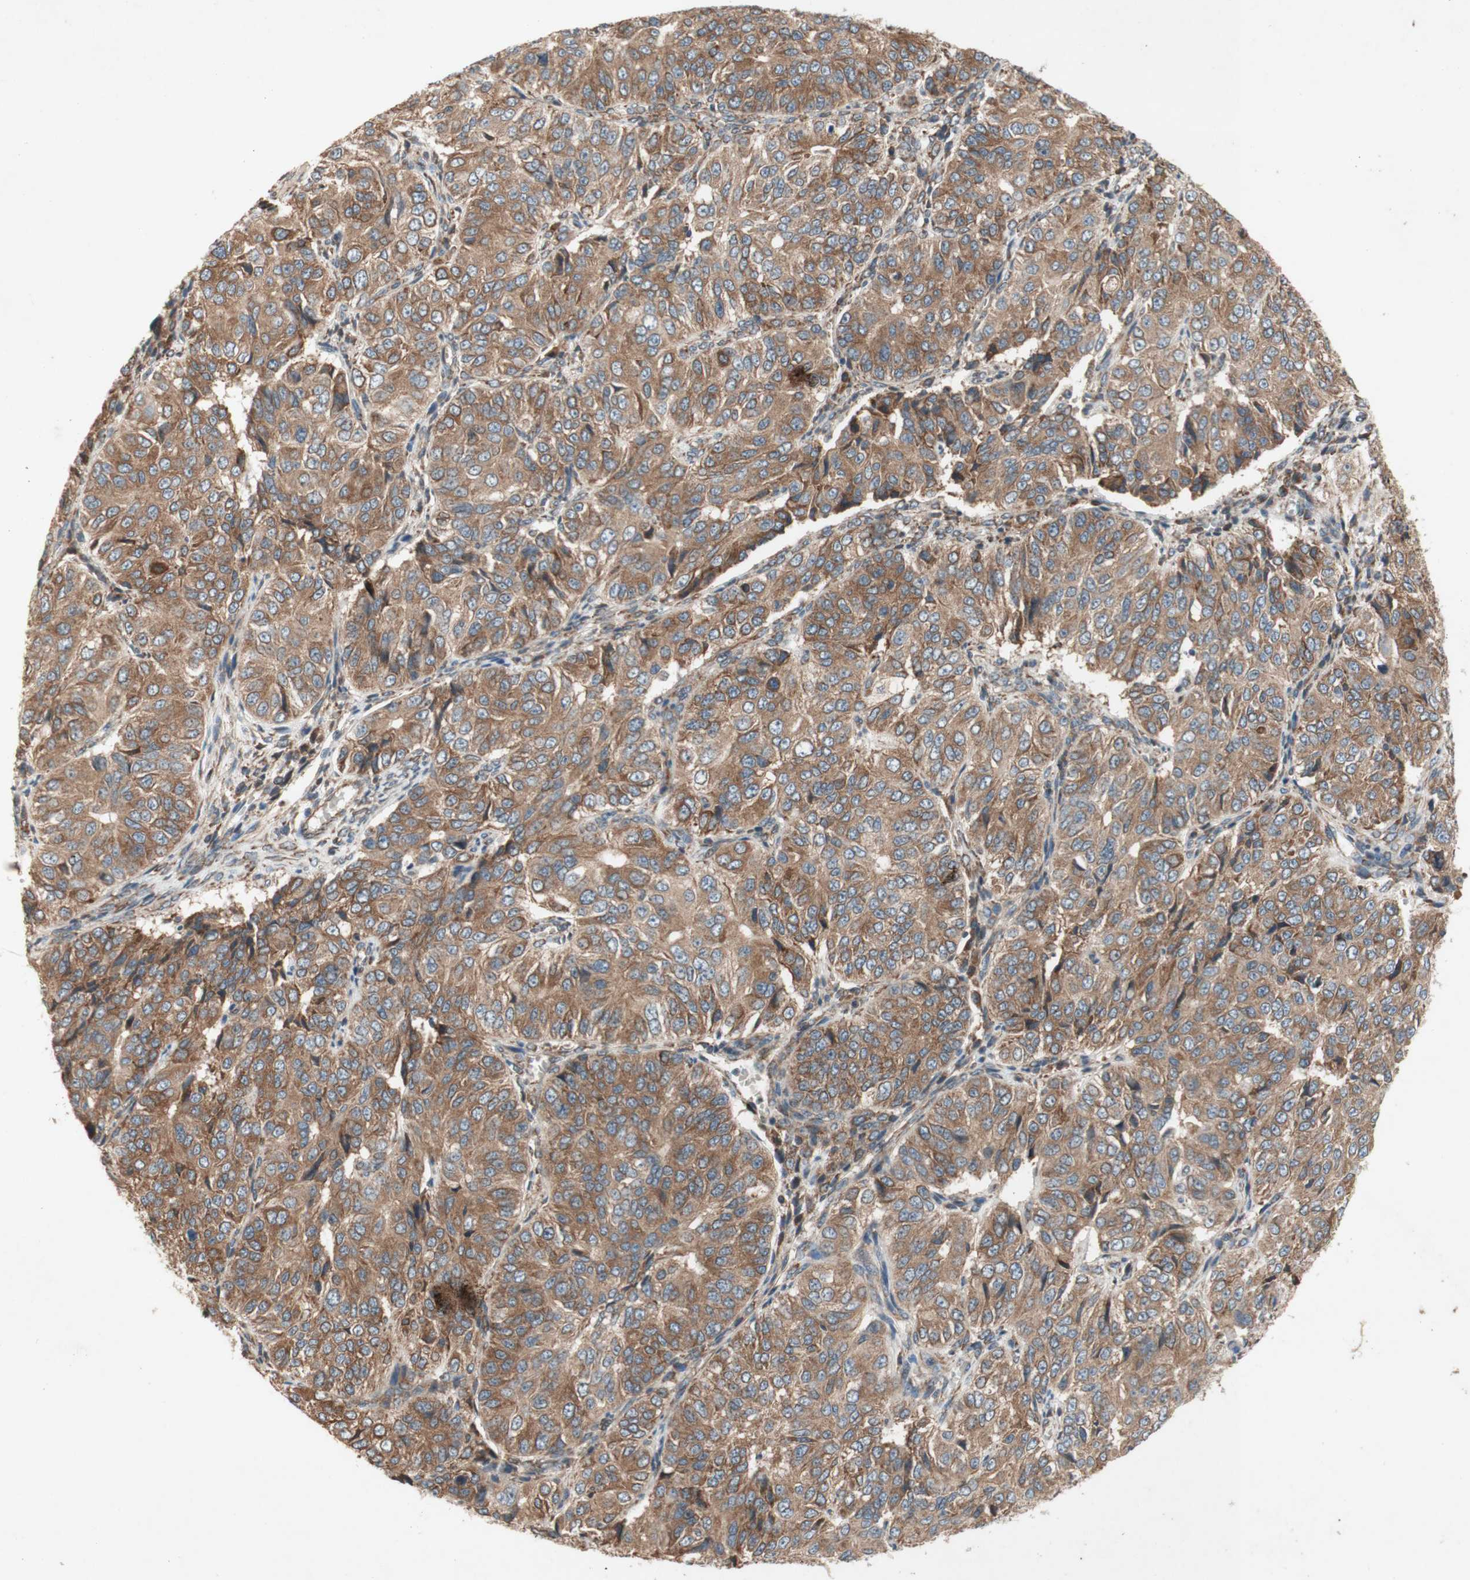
{"staining": {"intensity": "moderate", "quantity": ">75%", "location": "cytoplasmic/membranous"}, "tissue": "ovarian cancer", "cell_type": "Tumor cells", "image_type": "cancer", "snomed": [{"axis": "morphology", "description": "Carcinoma, endometroid"}, {"axis": "topography", "description": "Ovary"}], "caption": "A brown stain labels moderate cytoplasmic/membranous positivity of a protein in human endometroid carcinoma (ovarian) tumor cells.", "gene": "SOCS2", "patient": {"sex": "female", "age": 51}}